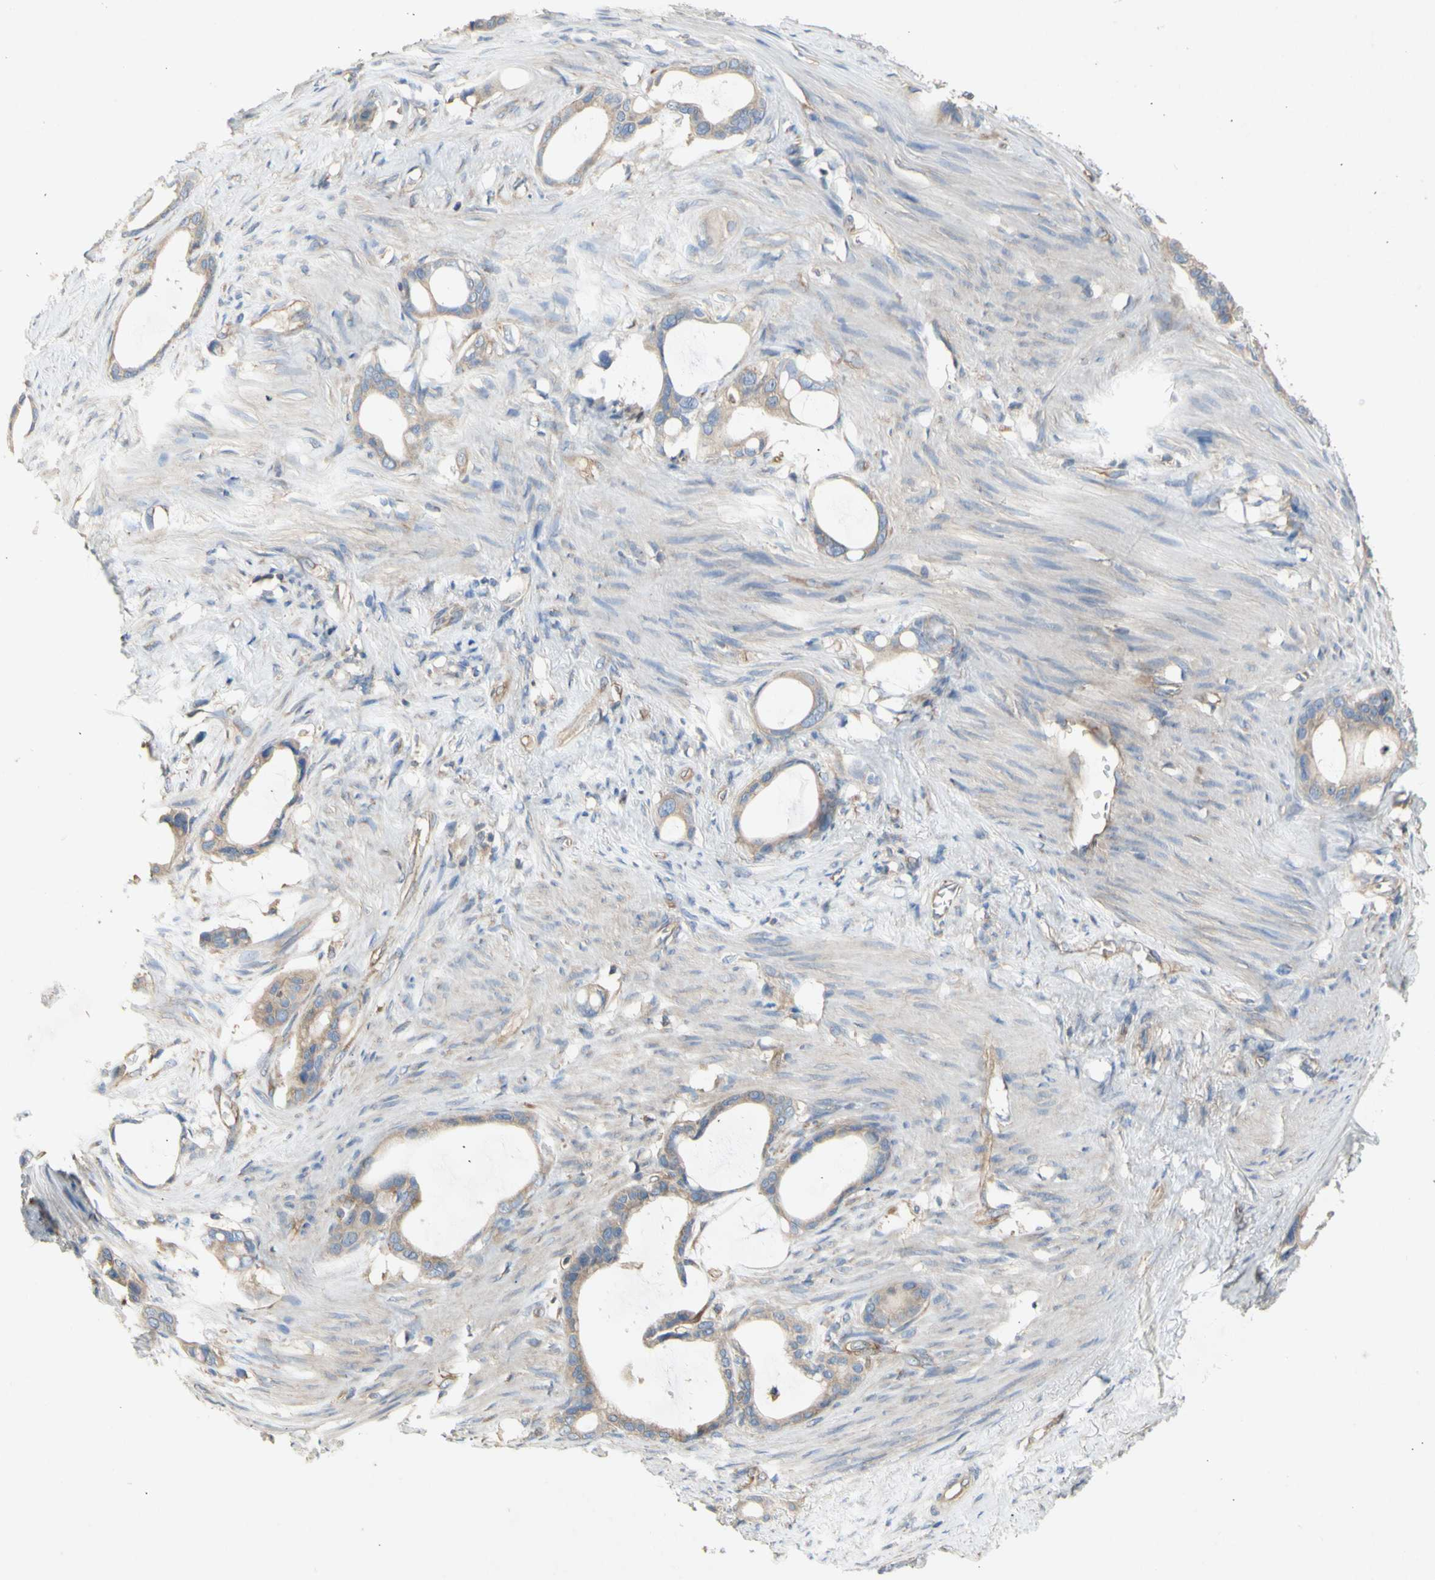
{"staining": {"intensity": "weak", "quantity": ">75%", "location": "cytoplasmic/membranous"}, "tissue": "stomach cancer", "cell_type": "Tumor cells", "image_type": "cancer", "snomed": [{"axis": "morphology", "description": "Adenocarcinoma, NOS"}, {"axis": "topography", "description": "Stomach"}], "caption": "Weak cytoplasmic/membranous expression is seen in approximately >75% of tumor cells in stomach cancer (adenocarcinoma).", "gene": "KLC1", "patient": {"sex": "female", "age": 75}}